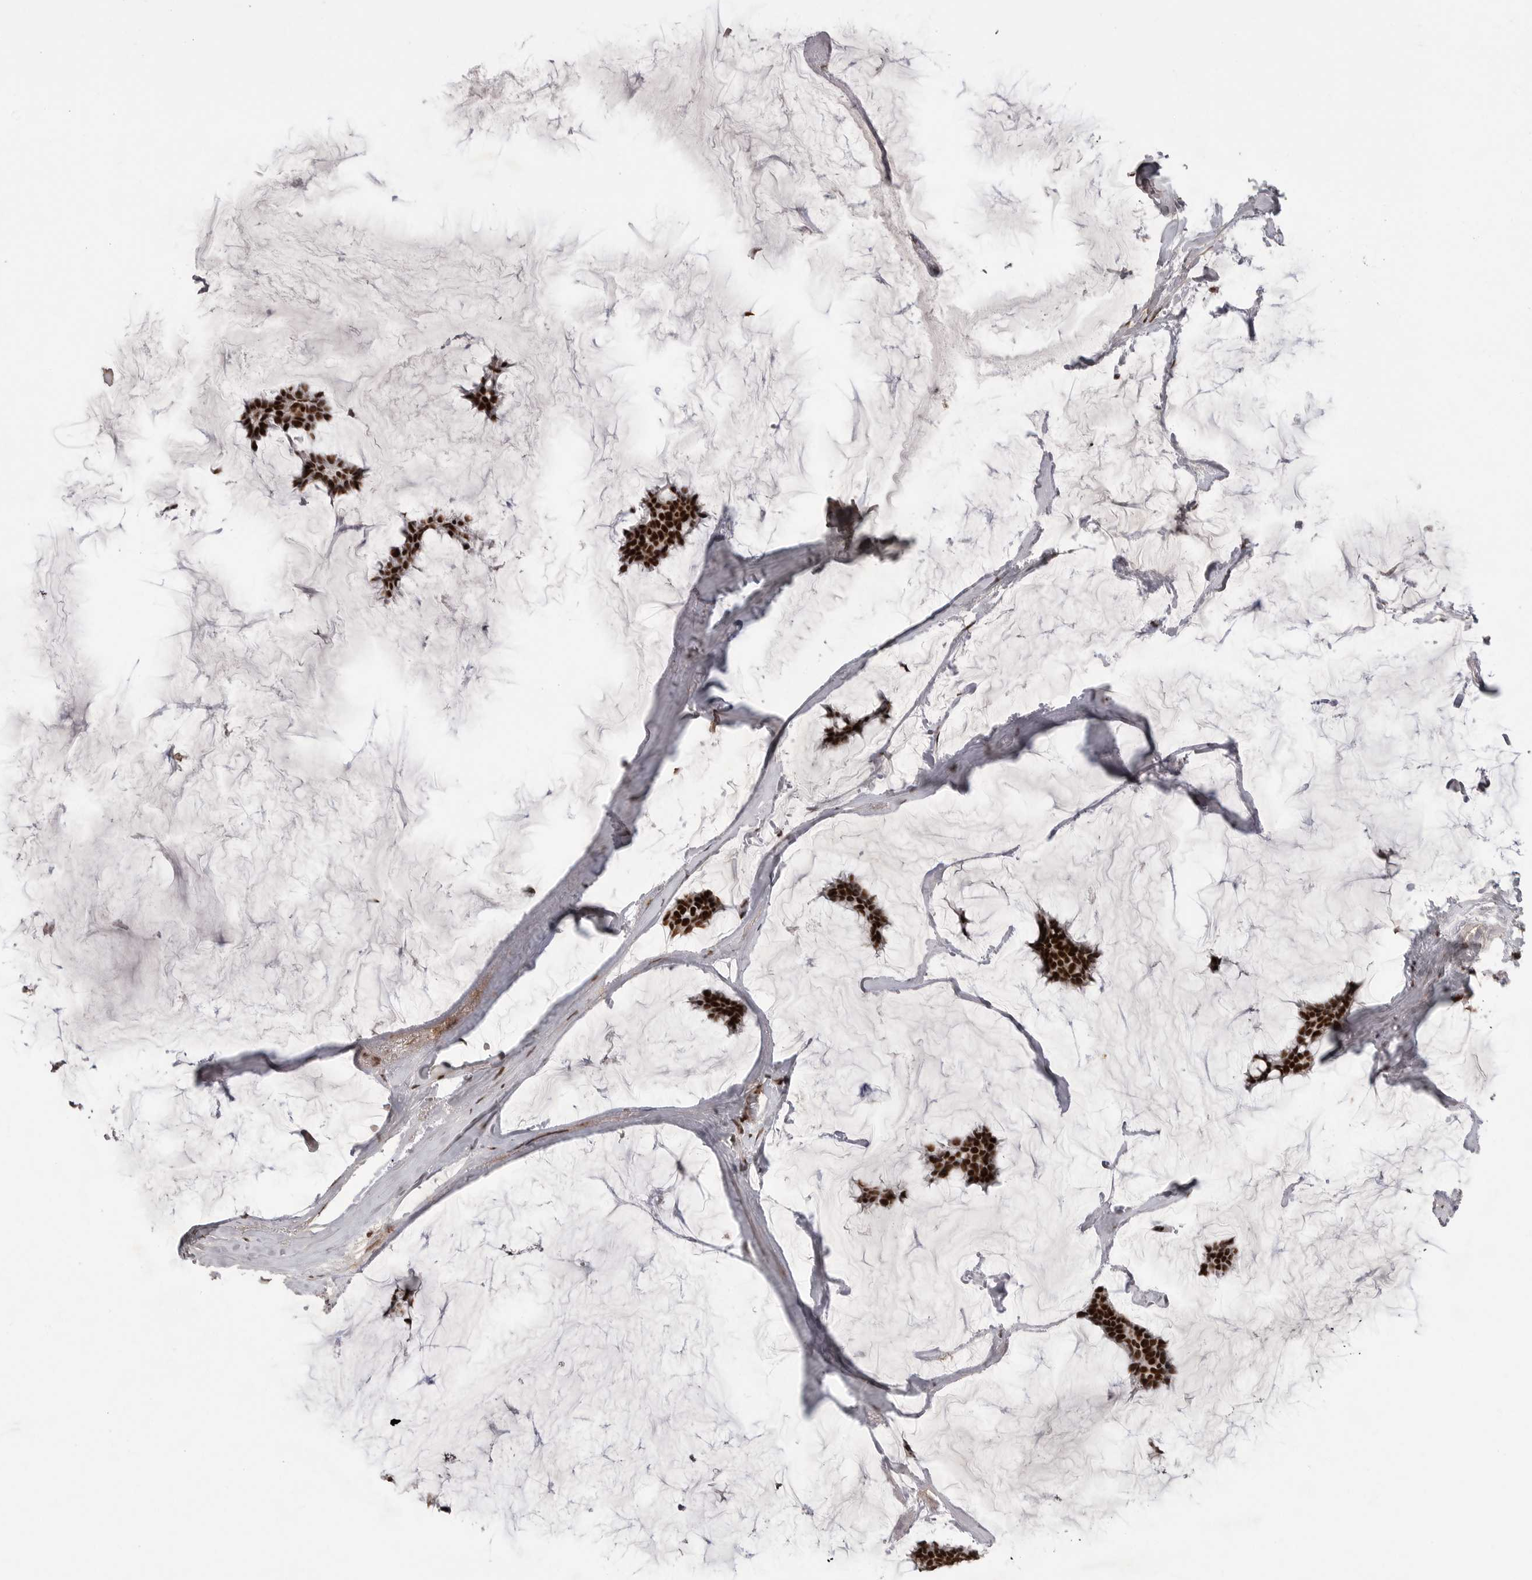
{"staining": {"intensity": "strong", "quantity": ">75%", "location": "nuclear"}, "tissue": "breast cancer", "cell_type": "Tumor cells", "image_type": "cancer", "snomed": [{"axis": "morphology", "description": "Duct carcinoma"}, {"axis": "topography", "description": "Breast"}], "caption": "The image displays a brown stain indicating the presence of a protein in the nuclear of tumor cells in breast cancer (infiltrating ductal carcinoma).", "gene": "PPP1R8", "patient": {"sex": "female", "age": 93}}